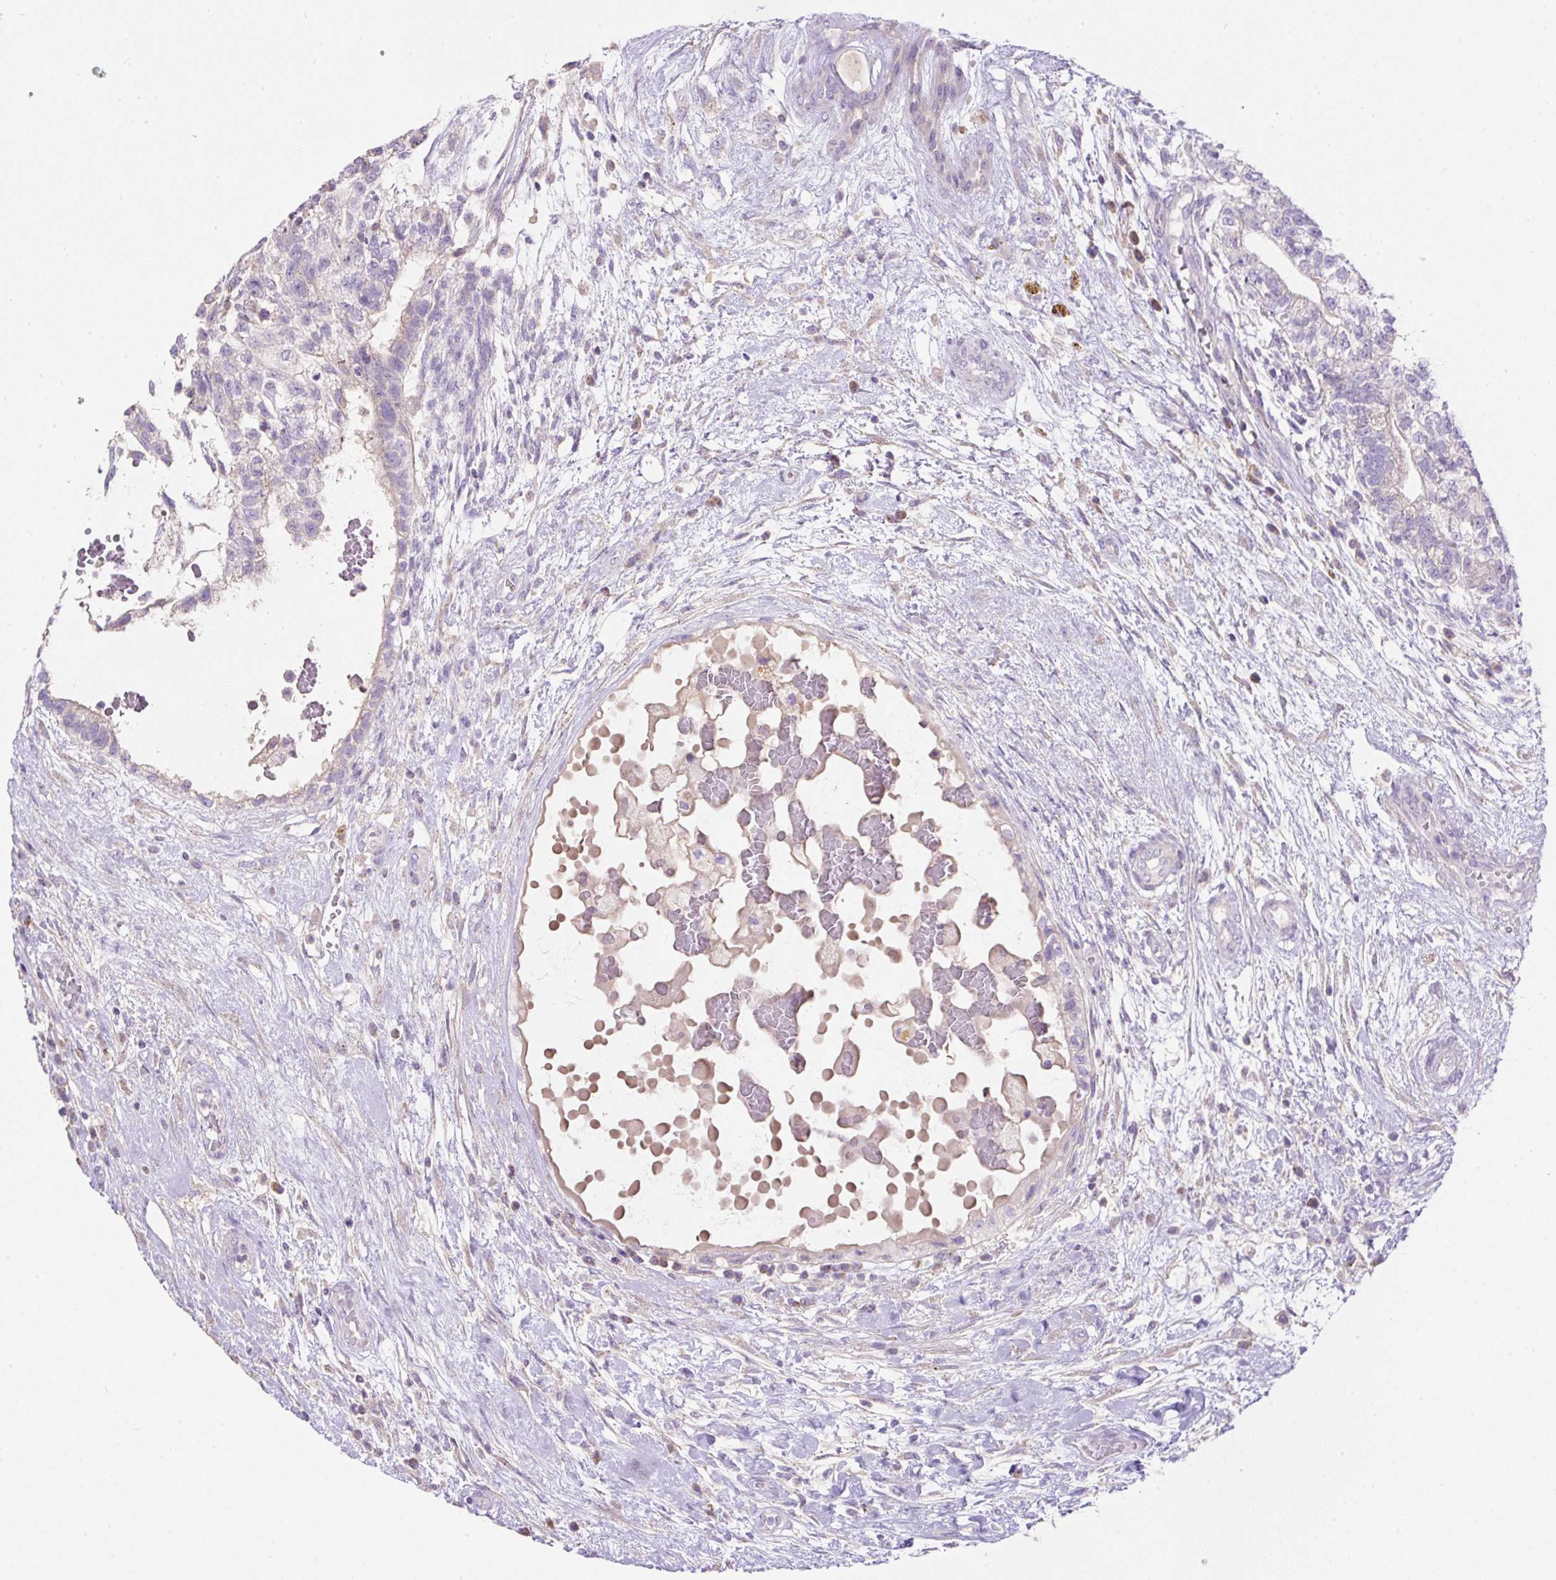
{"staining": {"intensity": "negative", "quantity": "none", "location": "none"}, "tissue": "testis cancer", "cell_type": "Tumor cells", "image_type": "cancer", "snomed": [{"axis": "morphology", "description": "Normal tissue, NOS"}, {"axis": "morphology", "description": "Carcinoma, Embryonal, NOS"}, {"axis": "topography", "description": "Testis"}], "caption": "Protein analysis of embryonal carcinoma (testis) shows no significant positivity in tumor cells.", "gene": "SUSD5", "patient": {"sex": "male", "age": 32}}